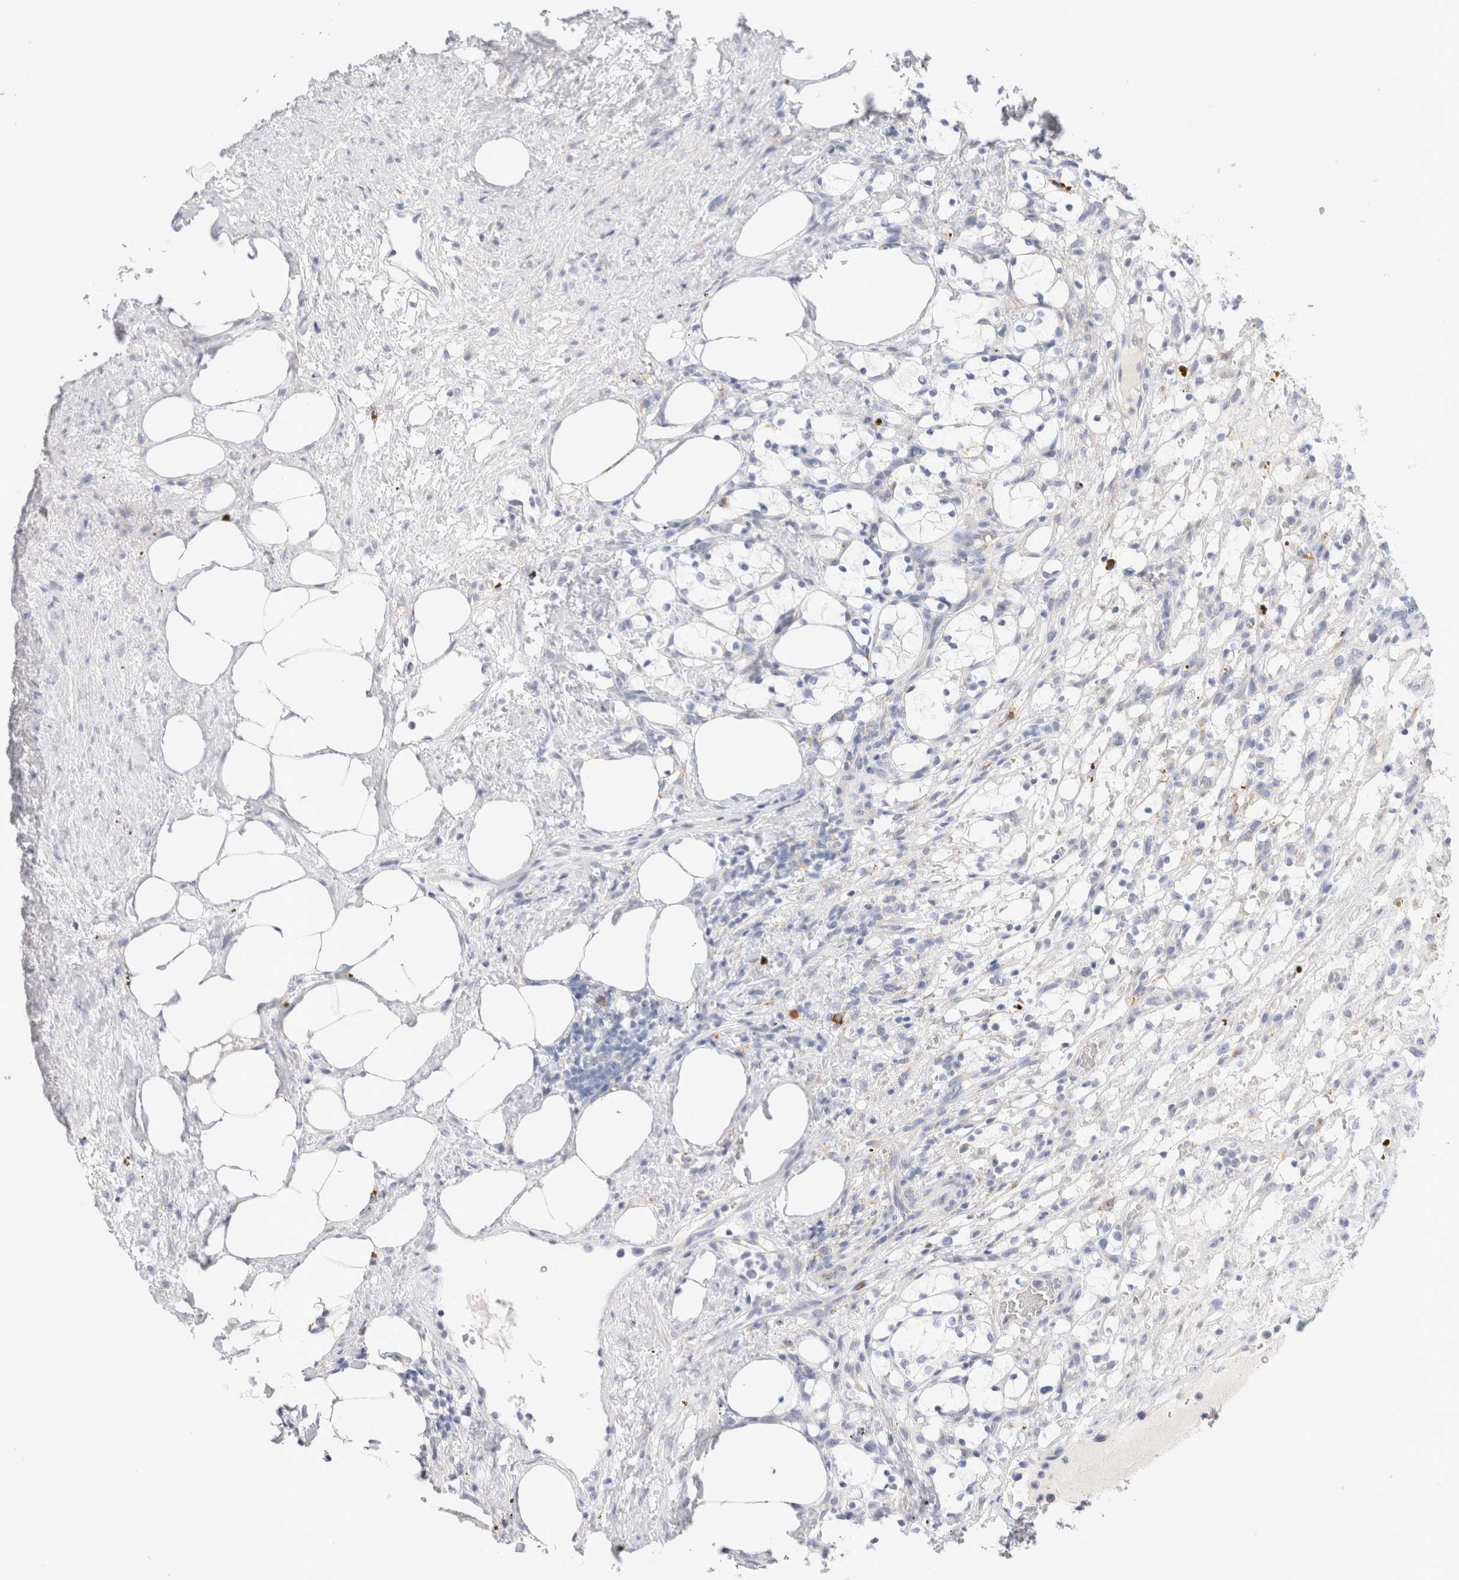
{"staining": {"intensity": "negative", "quantity": "none", "location": "none"}, "tissue": "renal cancer", "cell_type": "Tumor cells", "image_type": "cancer", "snomed": [{"axis": "morphology", "description": "Adenocarcinoma, NOS"}, {"axis": "topography", "description": "Kidney"}], "caption": "Tumor cells show no significant expression in renal cancer.", "gene": "CSK", "patient": {"sex": "female", "age": 69}}